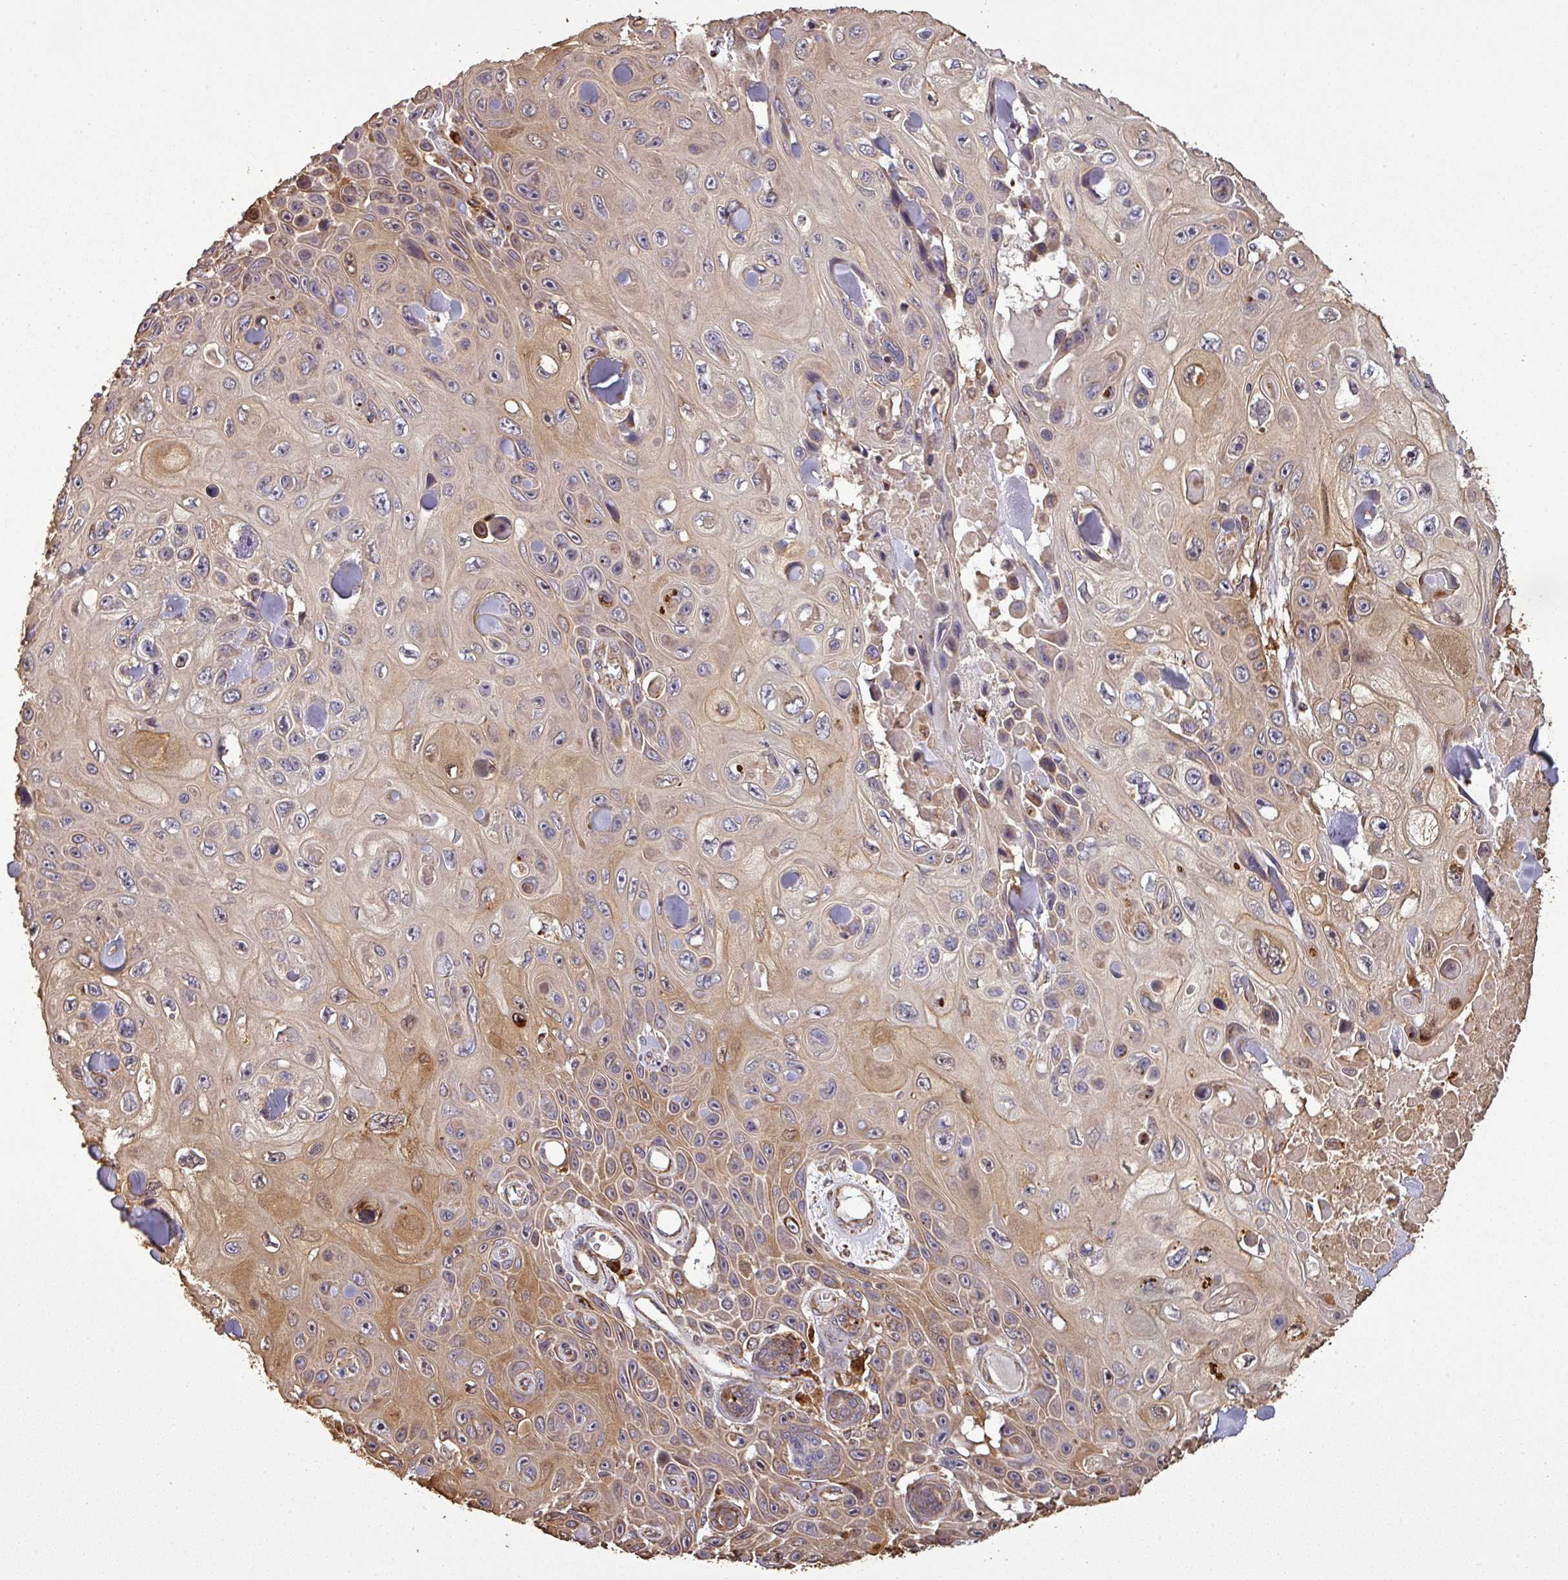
{"staining": {"intensity": "weak", "quantity": "25%-75%", "location": "cytoplasmic/membranous"}, "tissue": "skin cancer", "cell_type": "Tumor cells", "image_type": "cancer", "snomed": [{"axis": "morphology", "description": "Squamous cell carcinoma, NOS"}, {"axis": "topography", "description": "Skin"}], "caption": "This is an image of IHC staining of skin cancer, which shows weak expression in the cytoplasmic/membranous of tumor cells.", "gene": "PLEKHM1", "patient": {"sex": "male", "age": 82}}